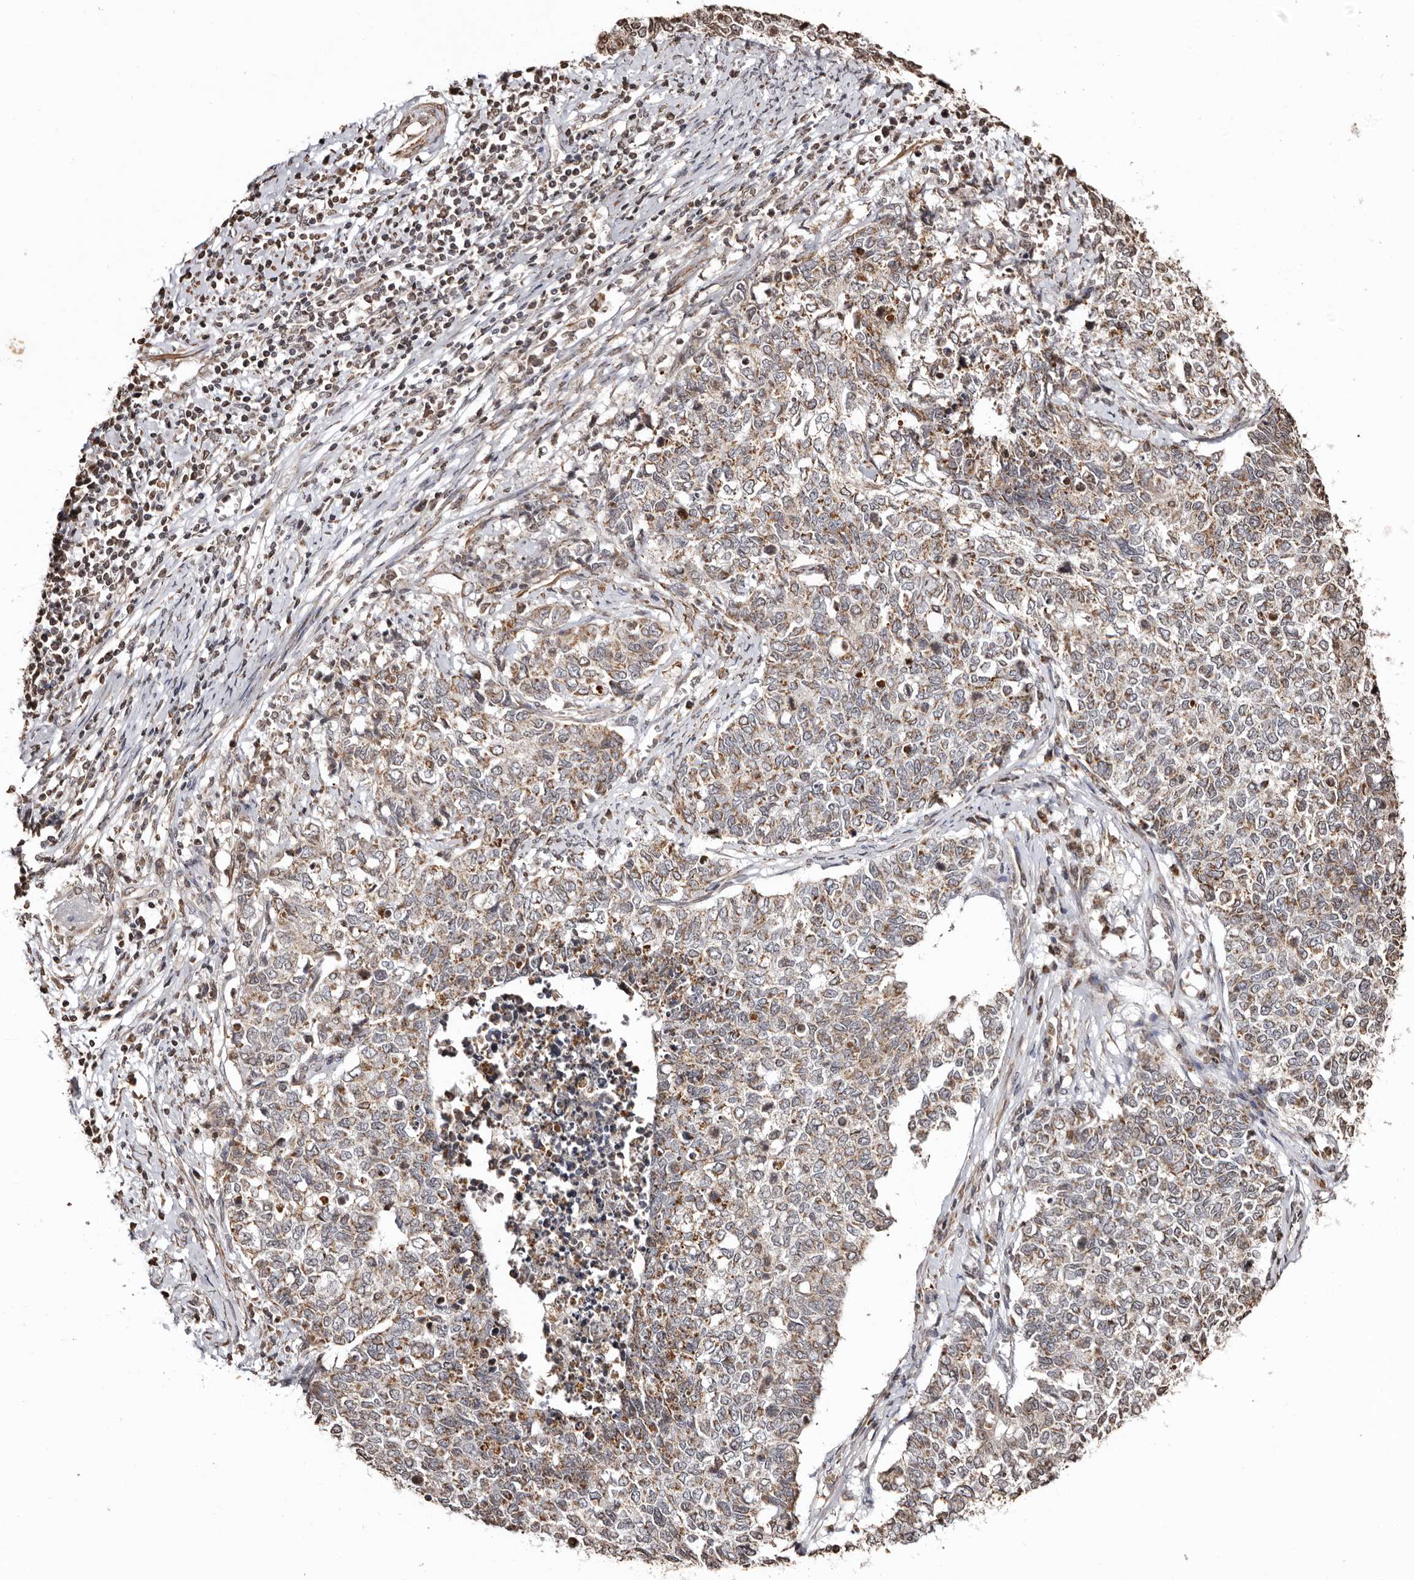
{"staining": {"intensity": "moderate", "quantity": "25%-75%", "location": "cytoplasmic/membranous"}, "tissue": "cervical cancer", "cell_type": "Tumor cells", "image_type": "cancer", "snomed": [{"axis": "morphology", "description": "Squamous cell carcinoma, NOS"}, {"axis": "topography", "description": "Cervix"}], "caption": "Immunohistochemical staining of cervical squamous cell carcinoma exhibits moderate cytoplasmic/membranous protein expression in approximately 25%-75% of tumor cells.", "gene": "CCDC190", "patient": {"sex": "female", "age": 63}}